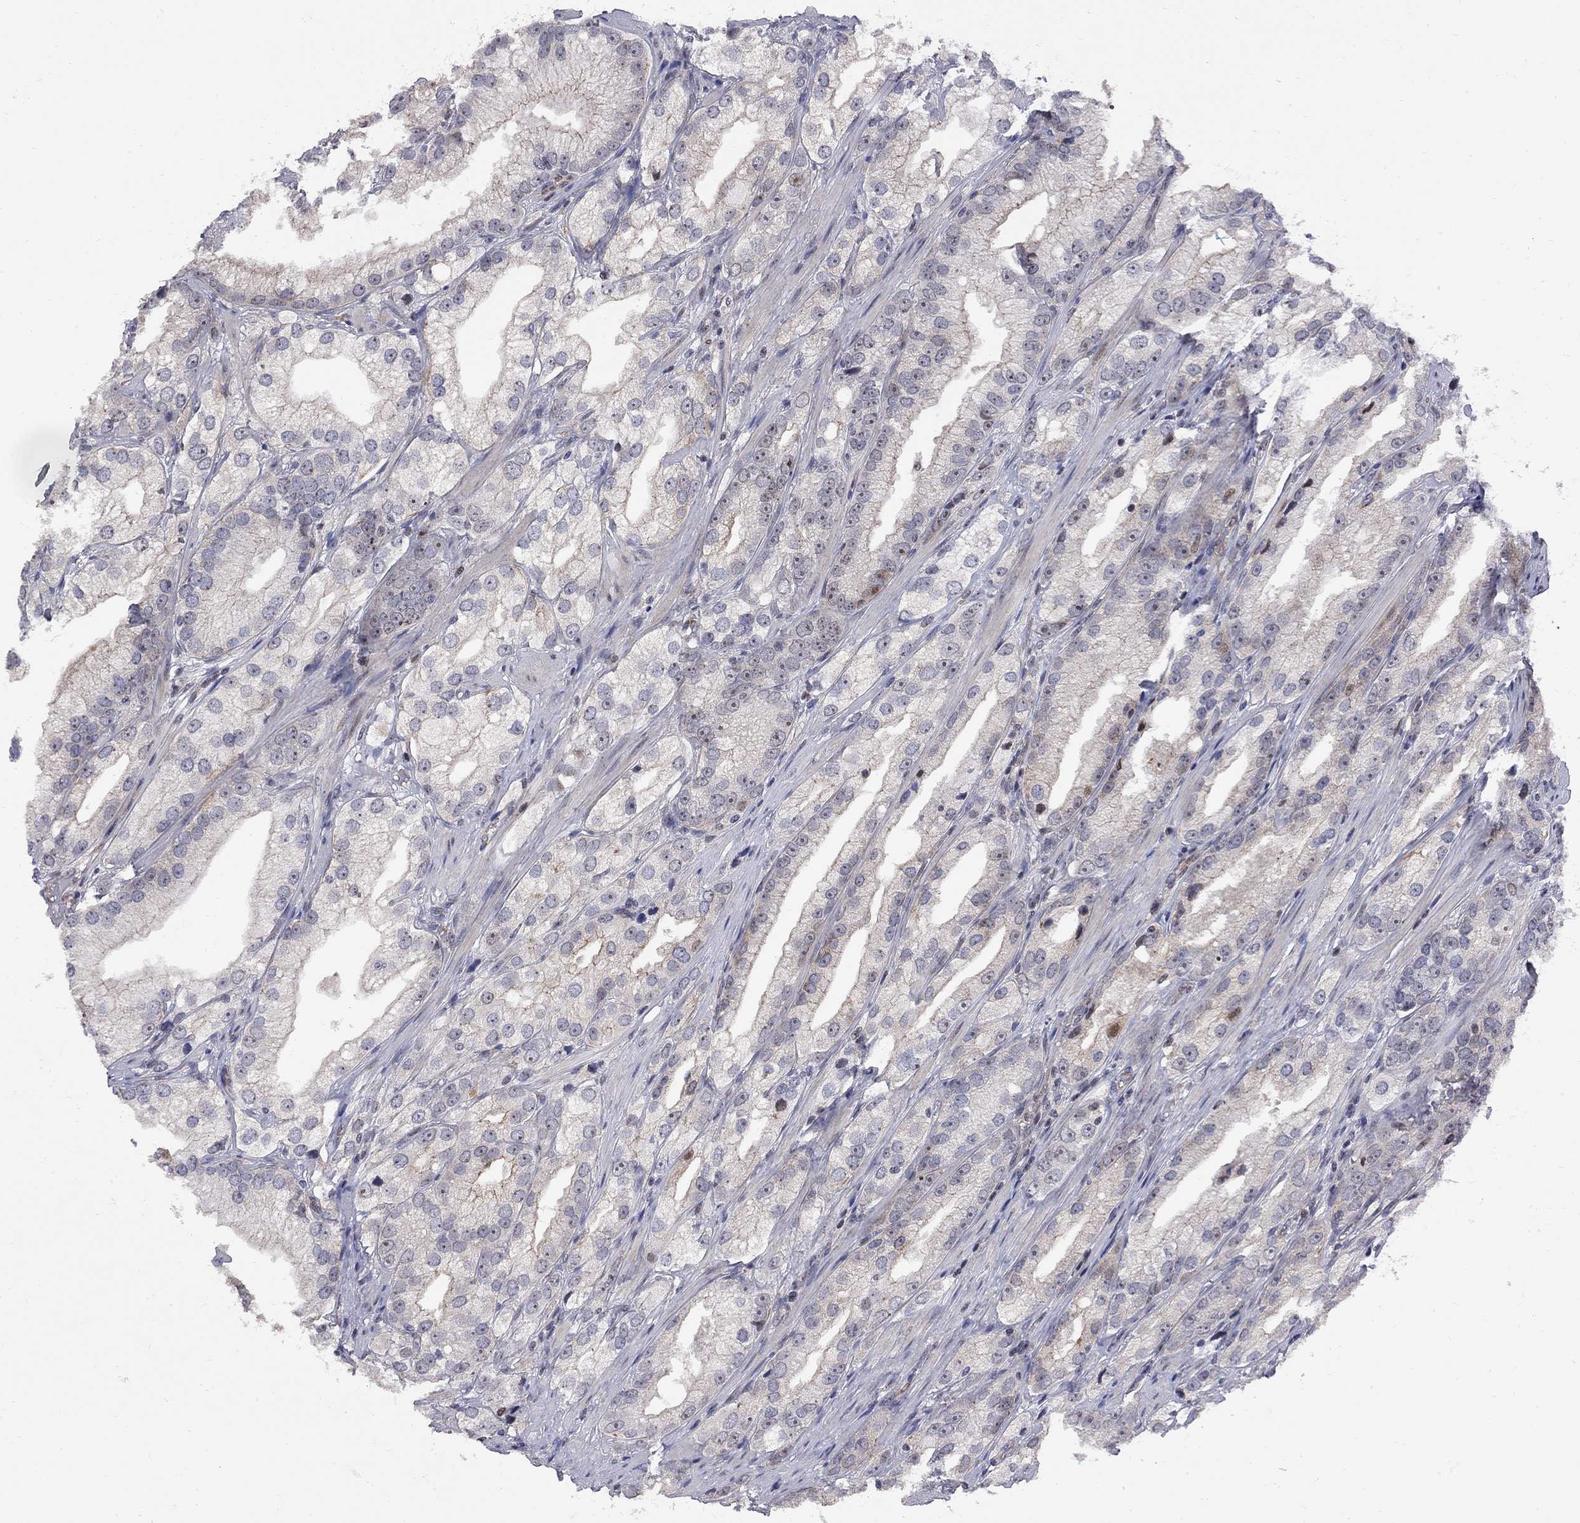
{"staining": {"intensity": "negative", "quantity": "none", "location": "none"}, "tissue": "prostate cancer", "cell_type": "Tumor cells", "image_type": "cancer", "snomed": [{"axis": "morphology", "description": "Adenocarcinoma, High grade"}, {"axis": "topography", "description": "Prostate and seminal vesicle, NOS"}], "caption": "Immunohistochemical staining of prostate high-grade adenocarcinoma shows no significant expression in tumor cells.", "gene": "DHX33", "patient": {"sex": "male", "age": 62}}